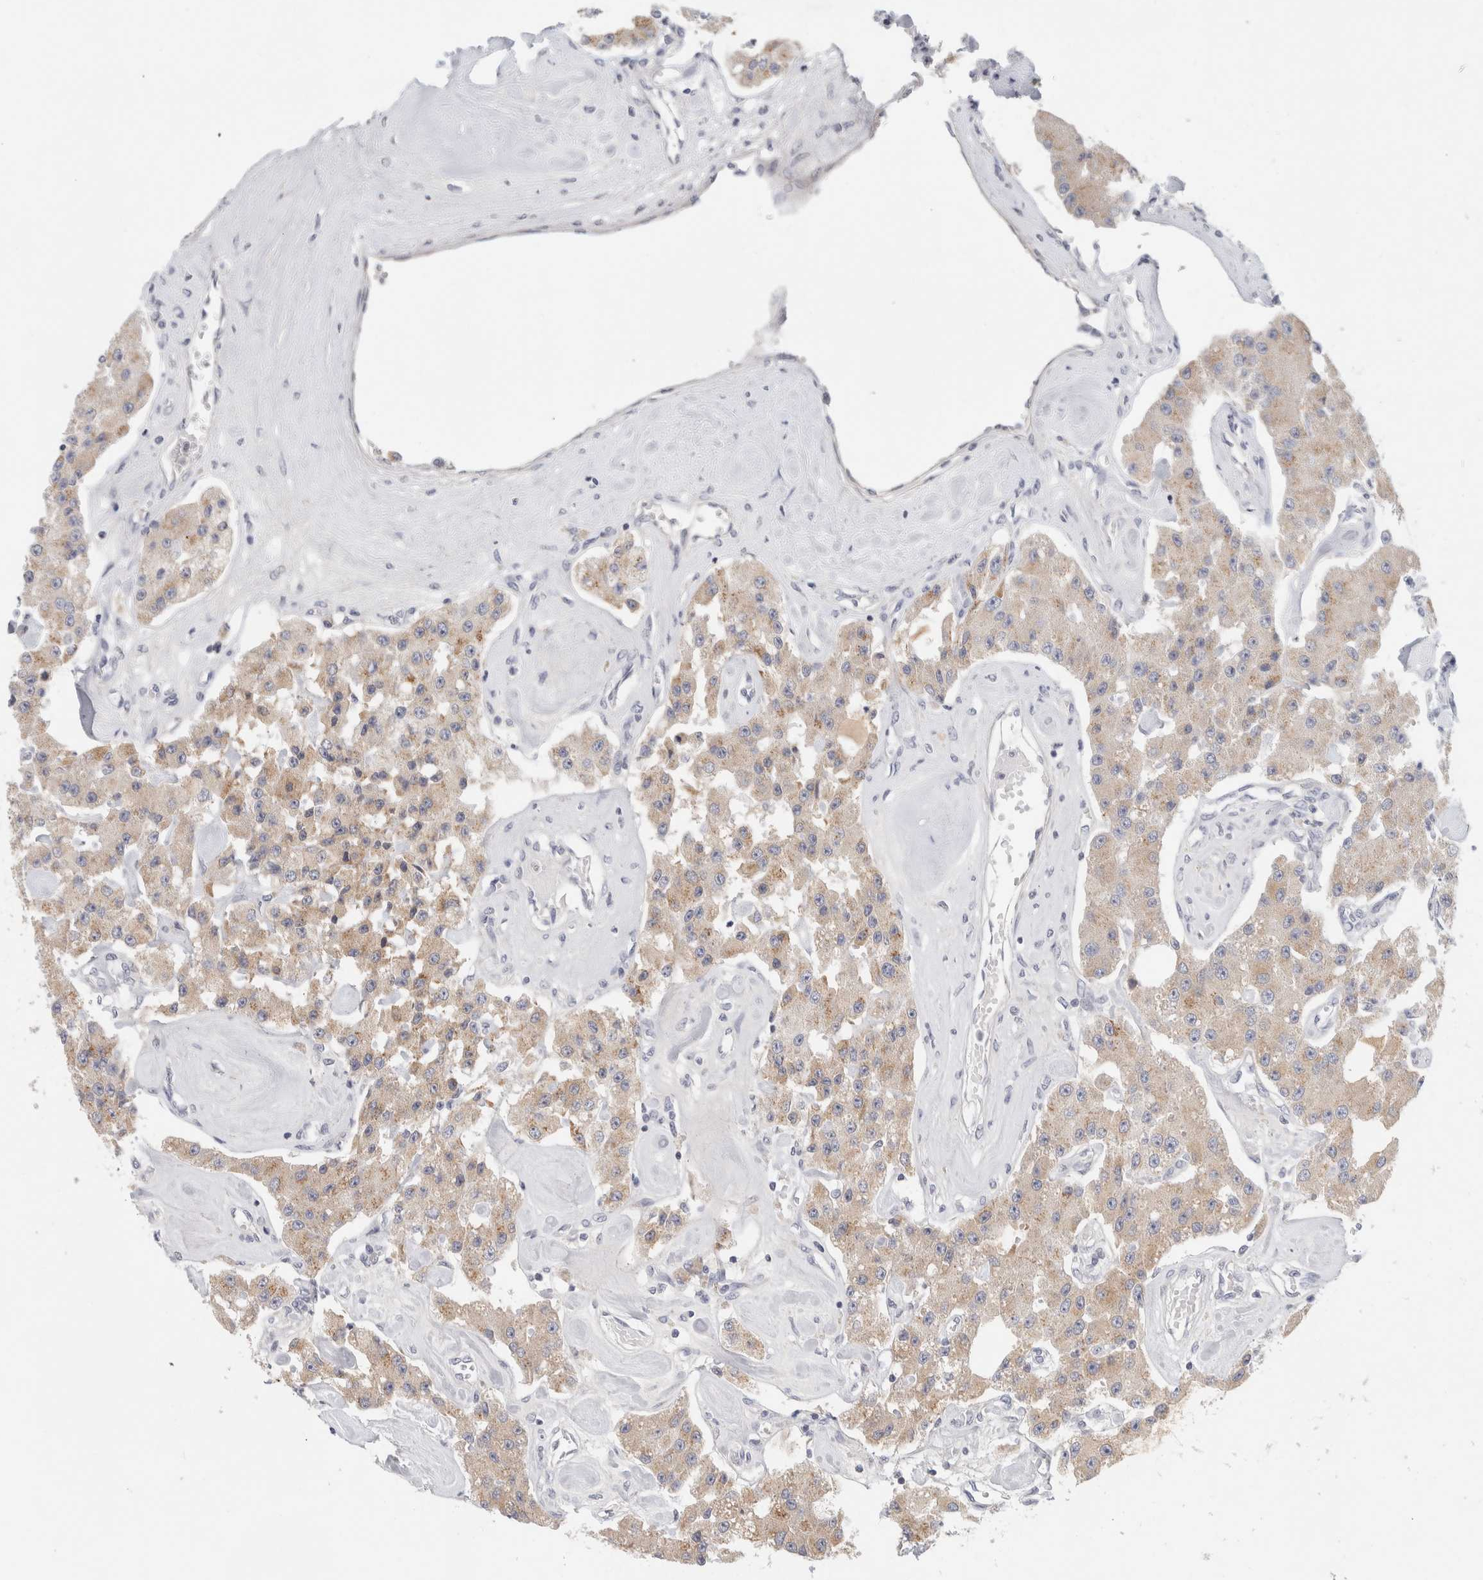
{"staining": {"intensity": "weak", "quantity": ">75%", "location": "cytoplasmic/membranous"}, "tissue": "carcinoid", "cell_type": "Tumor cells", "image_type": "cancer", "snomed": [{"axis": "morphology", "description": "Carcinoid, malignant, NOS"}, {"axis": "topography", "description": "Pancreas"}], "caption": "Immunohistochemistry (IHC) micrograph of neoplastic tissue: carcinoid stained using immunohistochemistry reveals low levels of weak protein expression localized specifically in the cytoplasmic/membranous of tumor cells, appearing as a cytoplasmic/membranous brown color.", "gene": "STK31", "patient": {"sex": "male", "age": 41}}